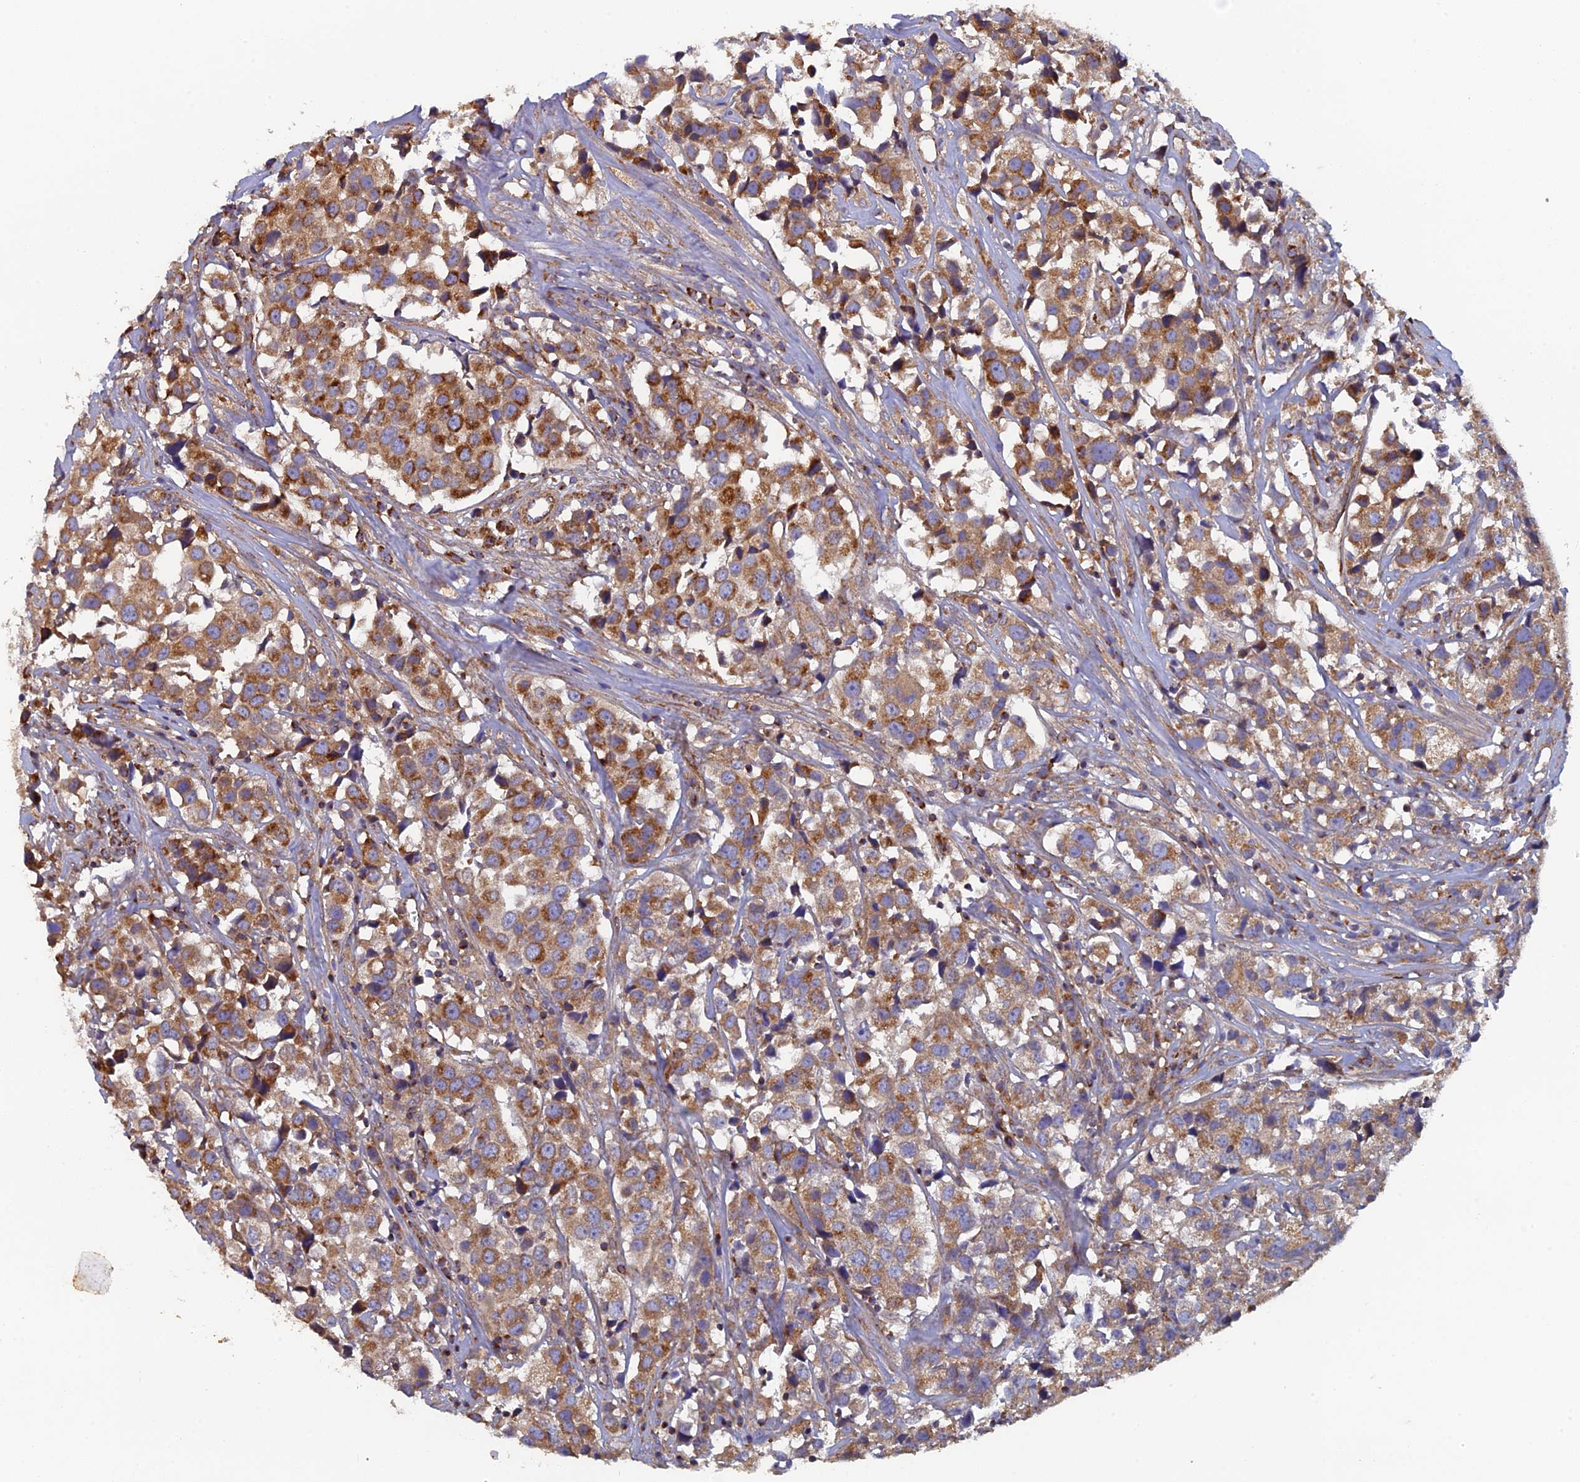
{"staining": {"intensity": "moderate", "quantity": ">75%", "location": "cytoplasmic/membranous"}, "tissue": "urothelial cancer", "cell_type": "Tumor cells", "image_type": "cancer", "snomed": [{"axis": "morphology", "description": "Urothelial carcinoma, High grade"}, {"axis": "topography", "description": "Urinary bladder"}], "caption": "Brown immunohistochemical staining in urothelial carcinoma (high-grade) reveals moderate cytoplasmic/membranous positivity in approximately >75% of tumor cells.", "gene": "MRPS9", "patient": {"sex": "female", "age": 75}}